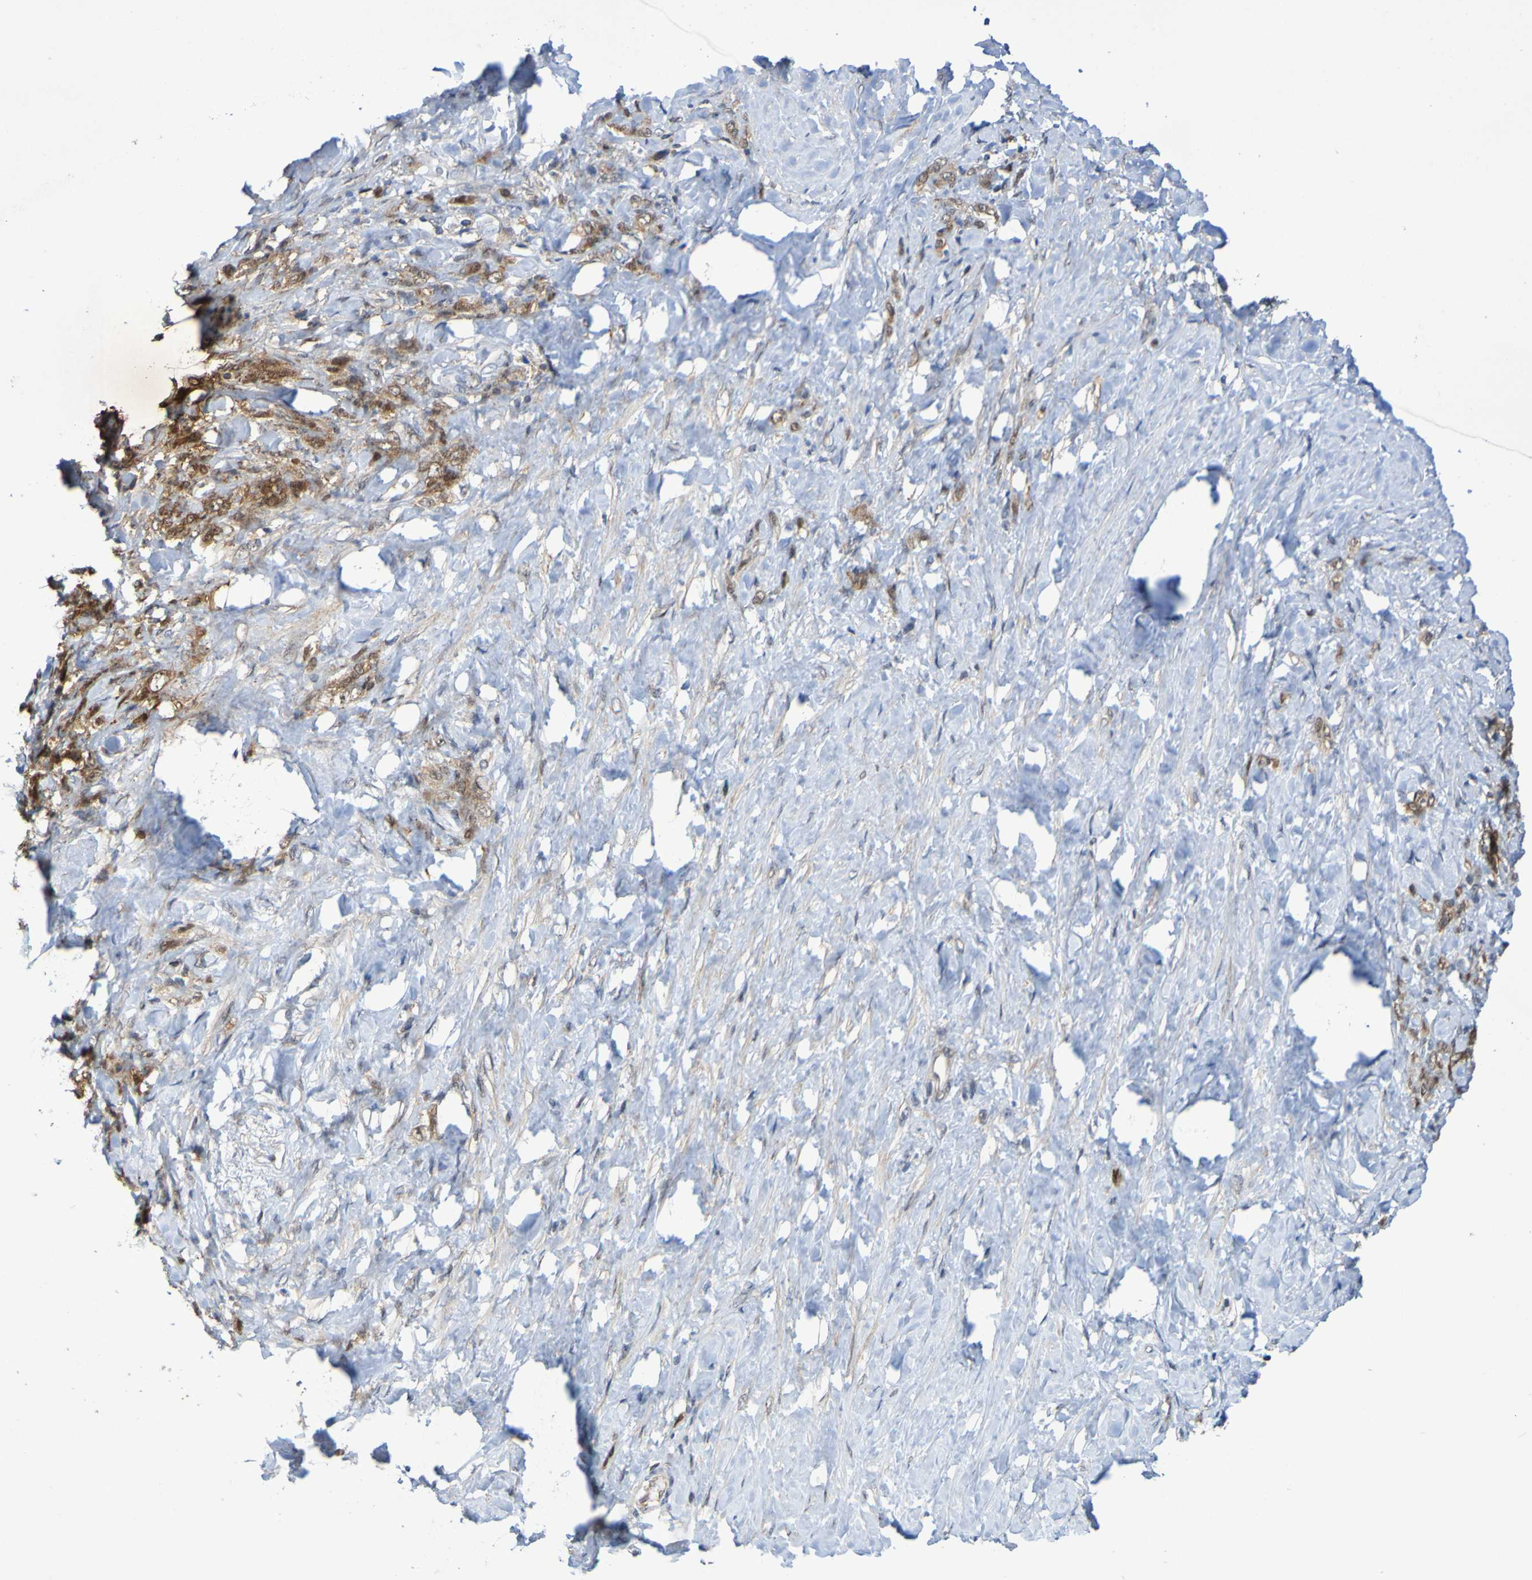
{"staining": {"intensity": "moderate", "quantity": ">75%", "location": "cytoplasmic/membranous"}, "tissue": "stomach cancer", "cell_type": "Tumor cells", "image_type": "cancer", "snomed": [{"axis": "morphology", "description": "Adenocarcinoma, NOS"}, {"axis": "topography", "description": "Stomach"}], "caption": "DAB immunohistochemical staining of stomach adenocarcinoma reveals moderate cytoplasmic/membranous protein staining in approximately >75% of tumor cells. Ihc stains the protein of interest in brown and the nuclei are stained blue.", "gene": "ATIC", "patient": {"sex": "male", "age": 82}}